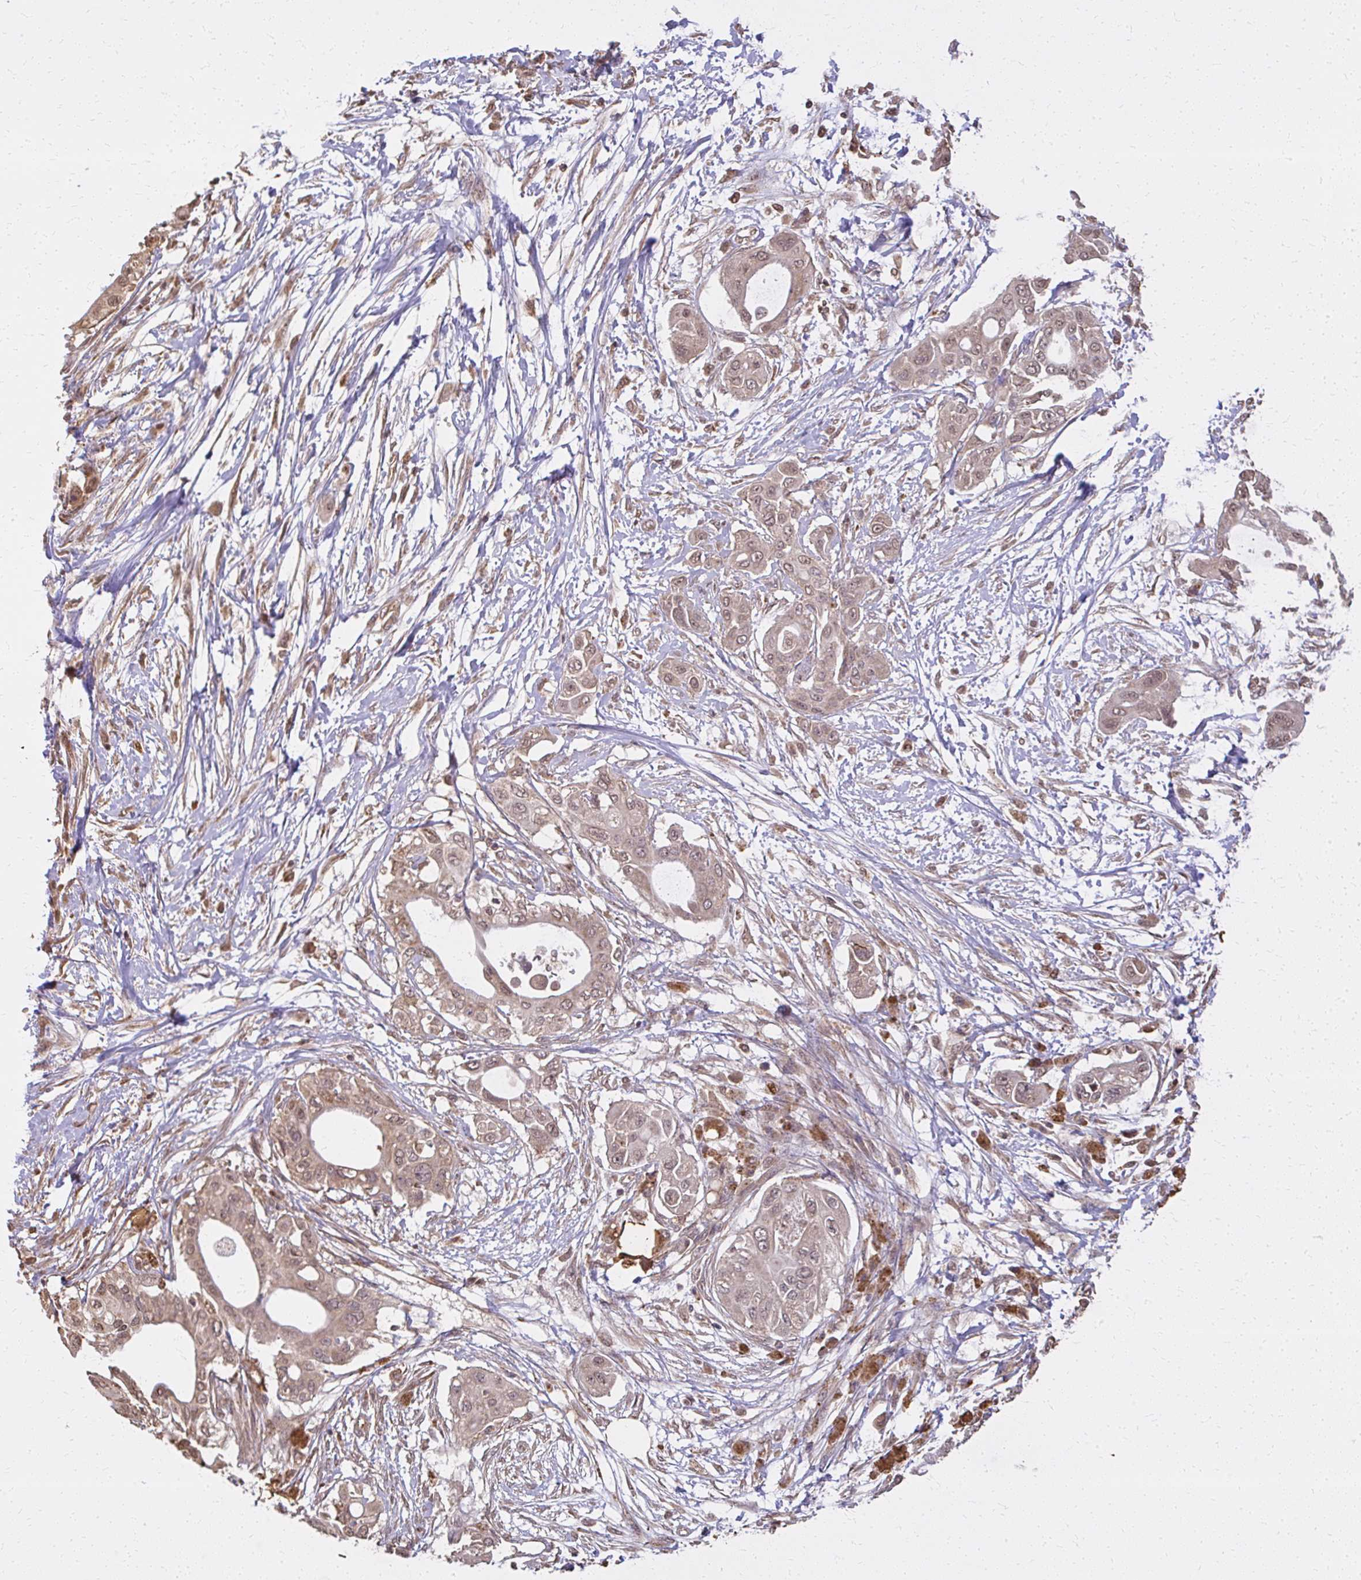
{"staining": {"intensity": "weak", "quantity": ">75%", "location": "nuclear"}, "tissue": "pancreatic cancer", "cell_type": "Tumor cells", "image_type": "cancer", "snomed": [{"axis": "morphology", "description": "Adenocarcinoma, NOS"}, {"axis": "topography", "description": "Pancreas"}], "caption": "Tumor cells reveal low levels of weak nuclear positivity in about >75% of cells in human pancreatic adenocarcinoma.", "gene": "LARS2", "patient": {"sex": "male", "age": 68}}